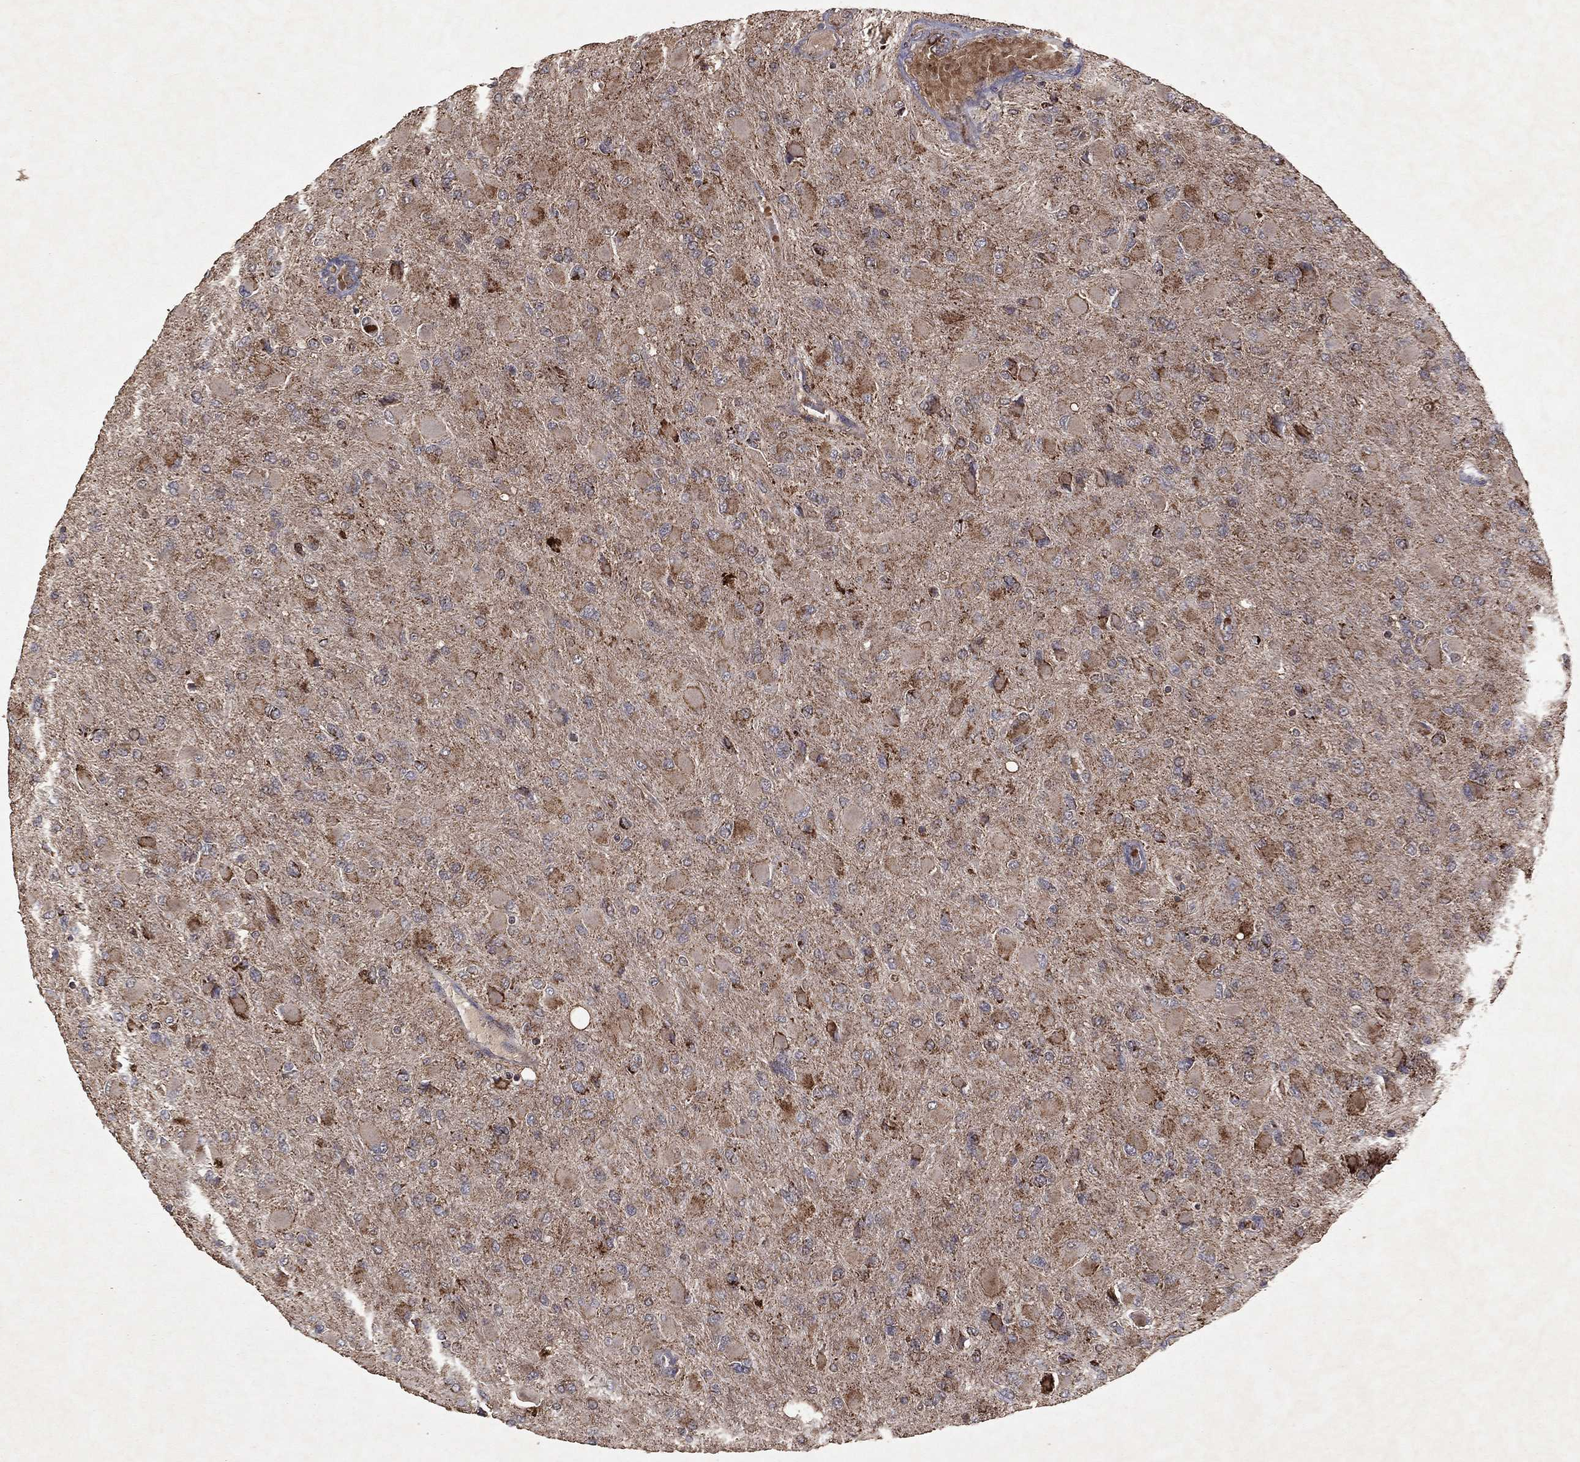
{"staining": {"intensity": "moderate", "quantity": "25%-75%", "location": "cytoplasmic/membranous"}, "tissue": "glioma", "cell_type": "Tumor cells", "image_type": "cancer", "snomed": [{"axis": "morphology", "description": "Glioma, malignant, High grade"}, {"axis": "topography", "description": "Cerebral cortex"}], "caption": "Protein staining of high-grade glioma (malignant) tissue demonstrates moderate cytoplasmic/membranous staining in about 25%-75% of tumor cells.", "gene": "PYROXD2", "patient": {"sex": "female", "age": 36}}